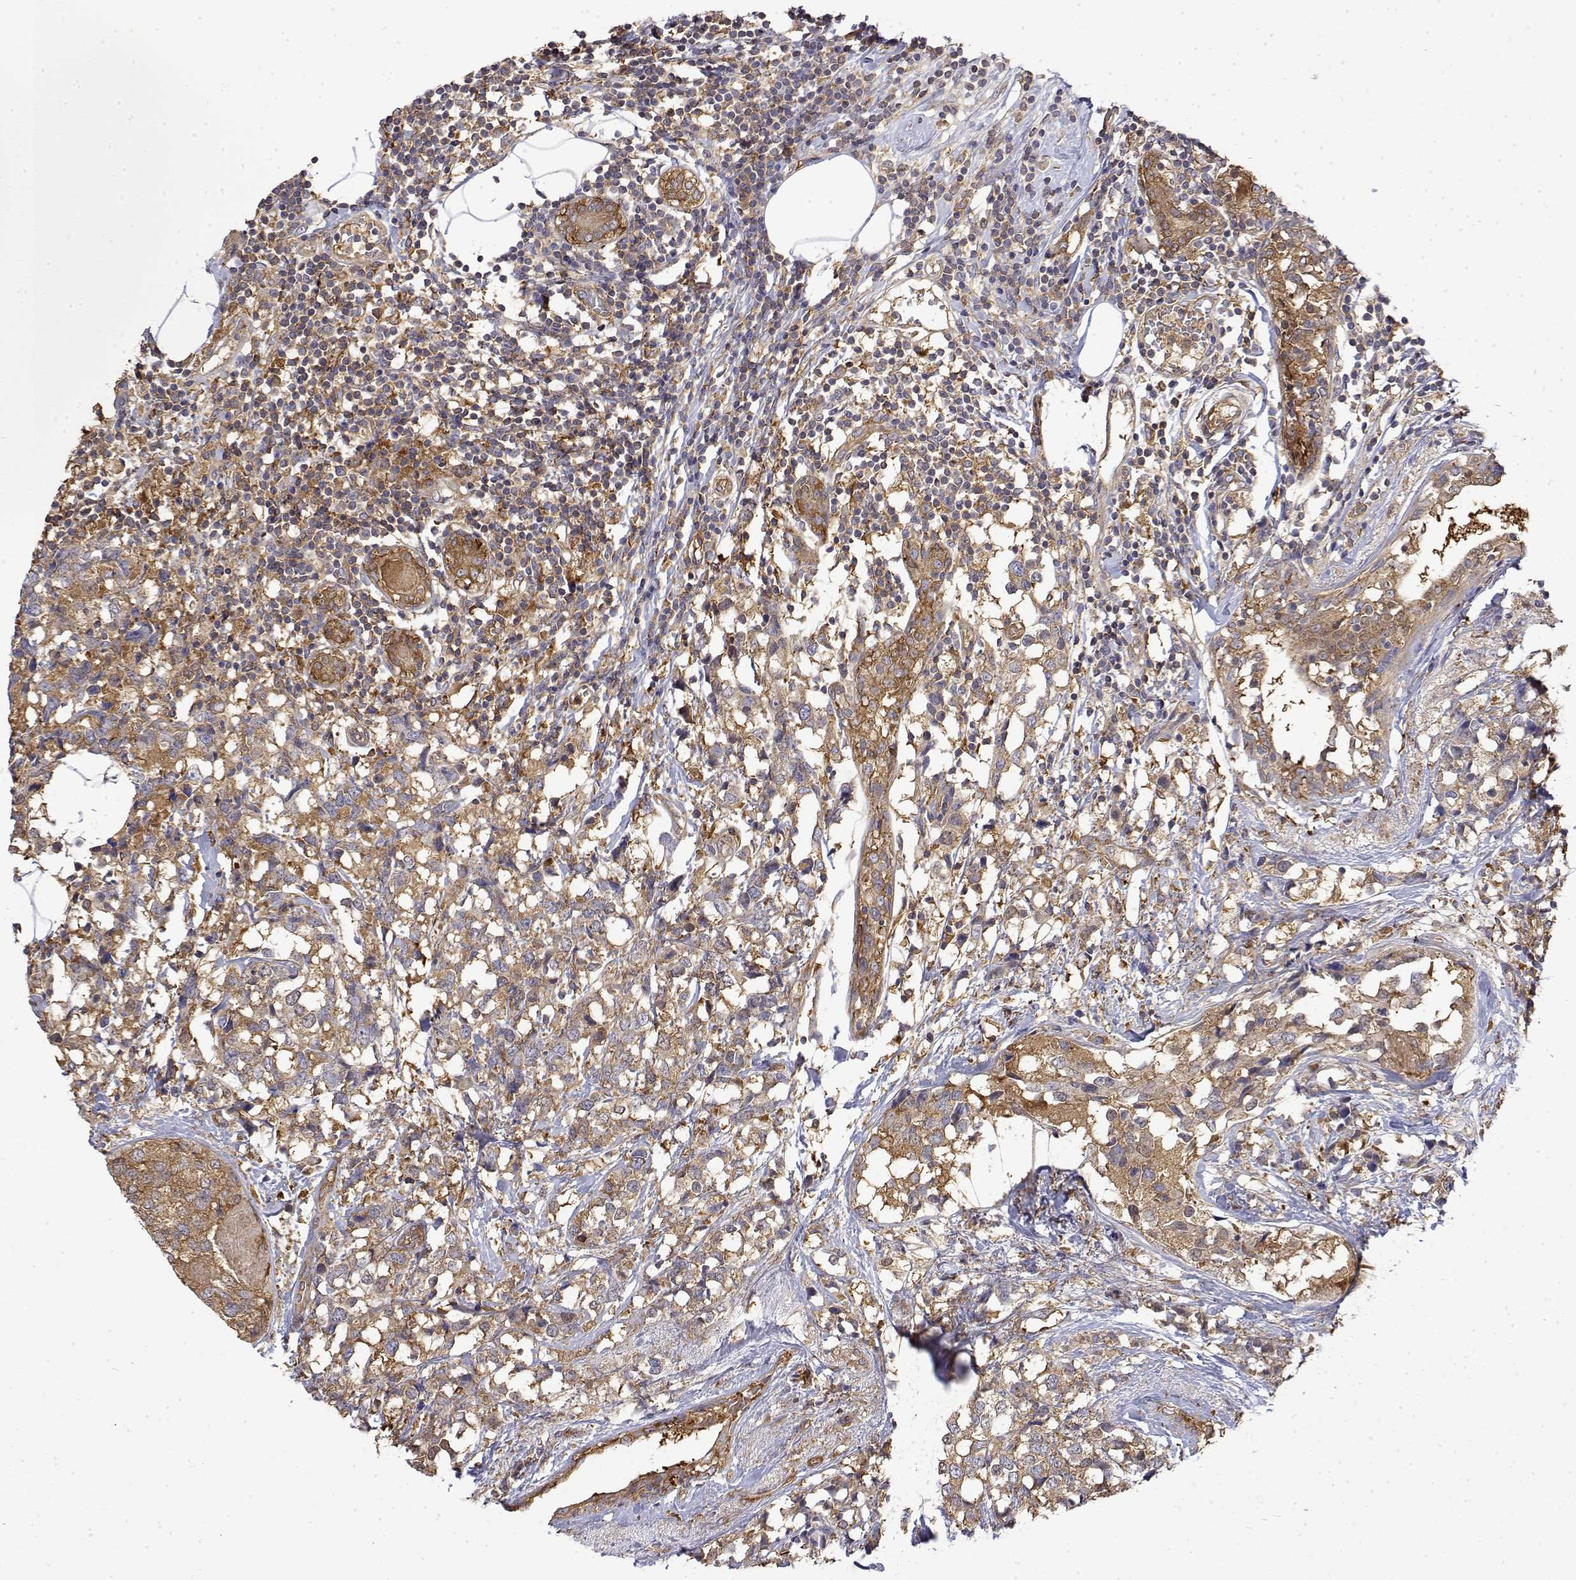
{"staining": {"intensity": "moderate", "quantity": ">75%", "location": "cytoplasmic/membranous"}, "tissue": "breast cancer", "cell_type": "Tumor cells", "image_type": "cancer", "snomed": [{"axis": "morphology", "description": "Lobular carcinoma"}, {"axis": "topography", "description": "Breast"}], "caption": "Immunohistochemistry (IHC) image of neoplastic tissue: breast cancer stained using IHC reveals medium levels of moderate protein expression localized specifically in the cytoplasmic/membranous of tumor cells, appearing as a cytoplasmic/membranous brown color.", "gene": "PACSIN2", "patient": {"sex": "female", "age": 59}}